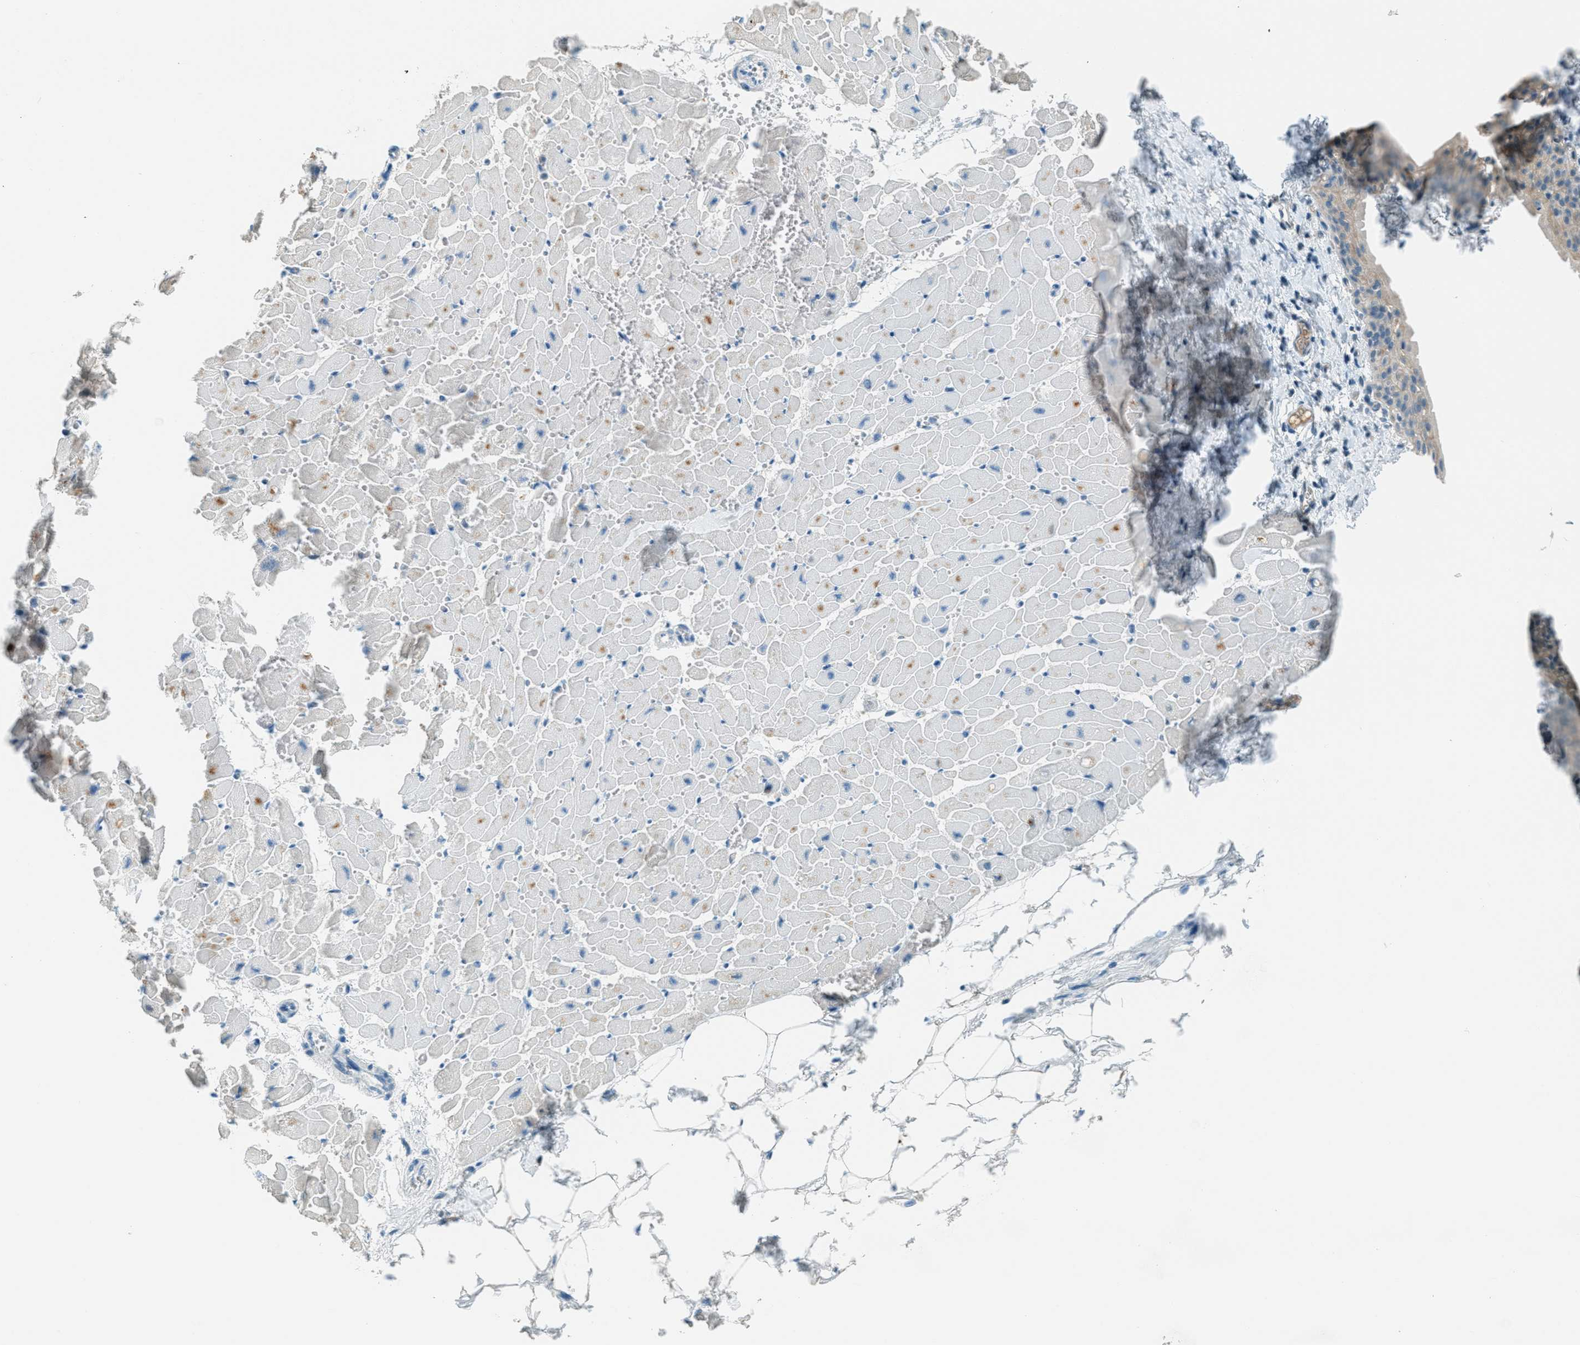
{"staining": {"intensity": "negative", "quantity": "none", "location": "none"}, "tissue": "heart muscle", "cell_type": "Cardiomyocytes", "image_type": "normal", "snomed": [{"axis": "morphology", "description": "Normal tissue, NOS"}, {"axis": "topography", "description": "Heart"}], "caption": "DAB immunohistochemical staining of benign human heart muscle shows no significant positivity in cardiomyocytes.", "gene": "MSLN", "patient": {"sex": "female", "age": 19}}